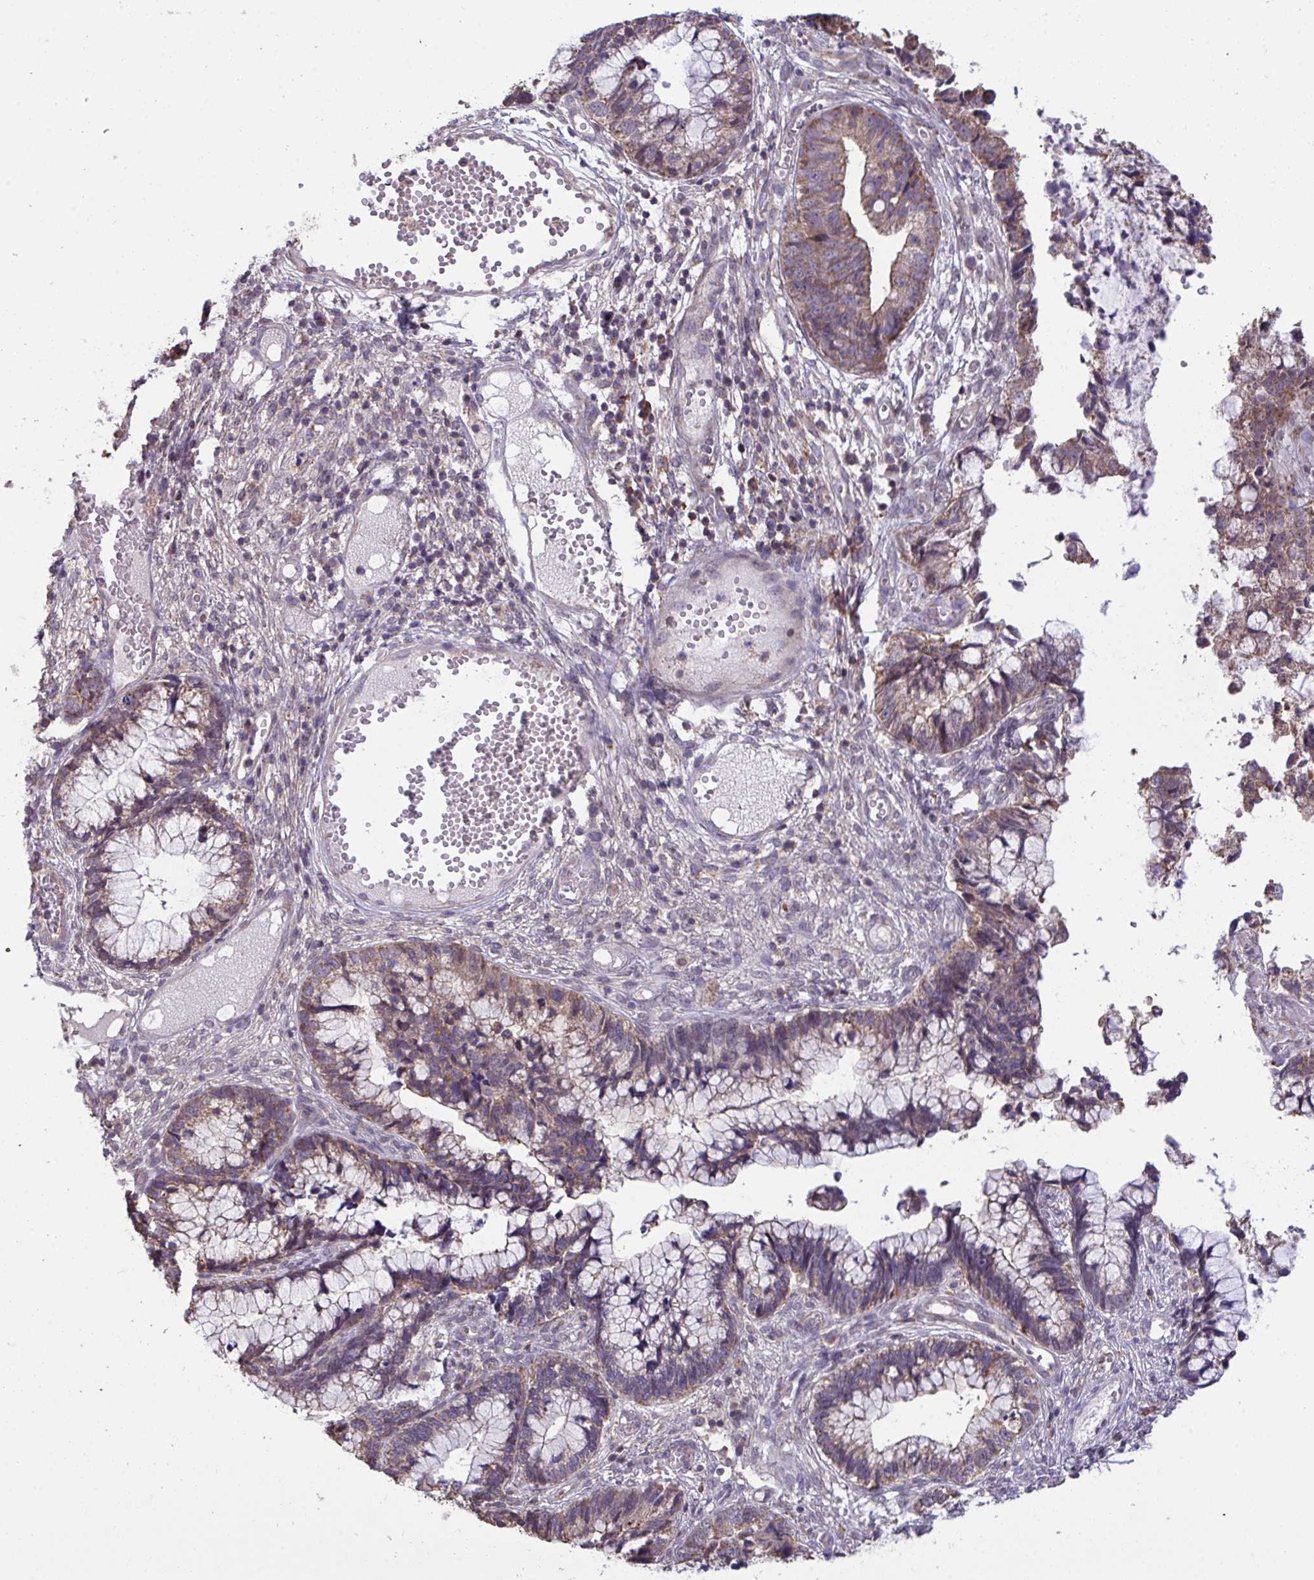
{"staining": {"intensity": "weak", "quantity": "25%-75%", "location": "cytoplasmic/membranous"}, "tissue": "cervical cancer", "cell_type": "Tumor cells", "image_type": "cancer", "snomed": [{"axis": "morphology", "description": "Adenocarcinoma, NOS"}, {"axis": "topography", "description": "Cervix"}], "caption": "Human adenocarcinoma (cervical) stained with a brown dye exhibits weak cytoplasmic/membranous positive positivity in approximately 25%-75% of tumor cells.", "gene": "PPM1H", "patient": {"sex": "female", "age": 44}}